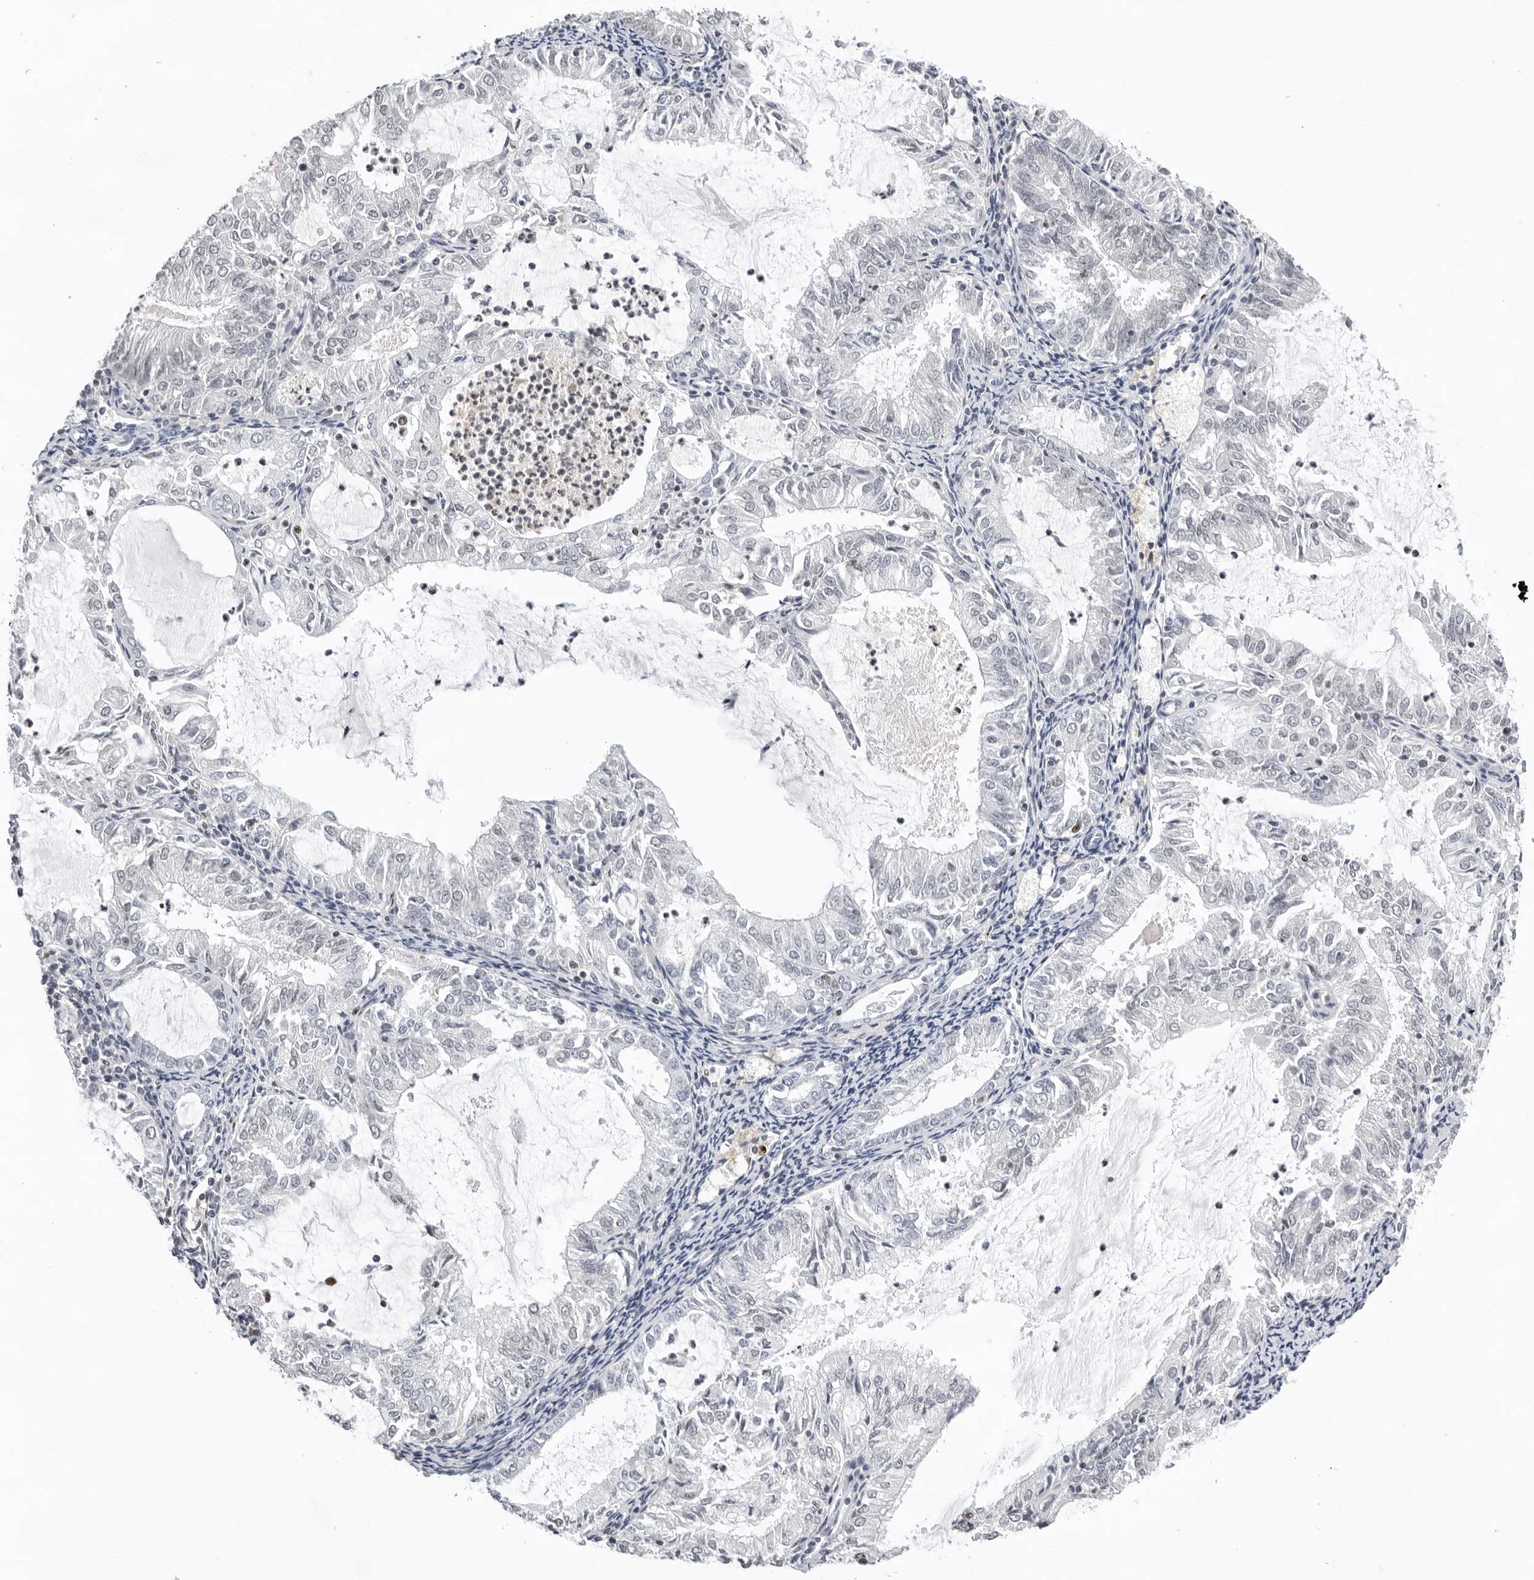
{"staining": {"intensity": "negative", "quantity": "none", "location": "none"}, "tissue": "endometrial cancer", "cell_type": "Tumor cells", "image_type": "cancer", "snomed": [{"axis": "morphology", "description": "Adenocarcinoma, NOS"}, {"axis": "topography", "description": "Endometrium"}], "caption": "This is an IHC histopathology image of endometrial cancer (adenocarcinoma). There is no expression in tumor cells.", "gene": "OGG1", "patient": {"sex": "female", "age": 57}}